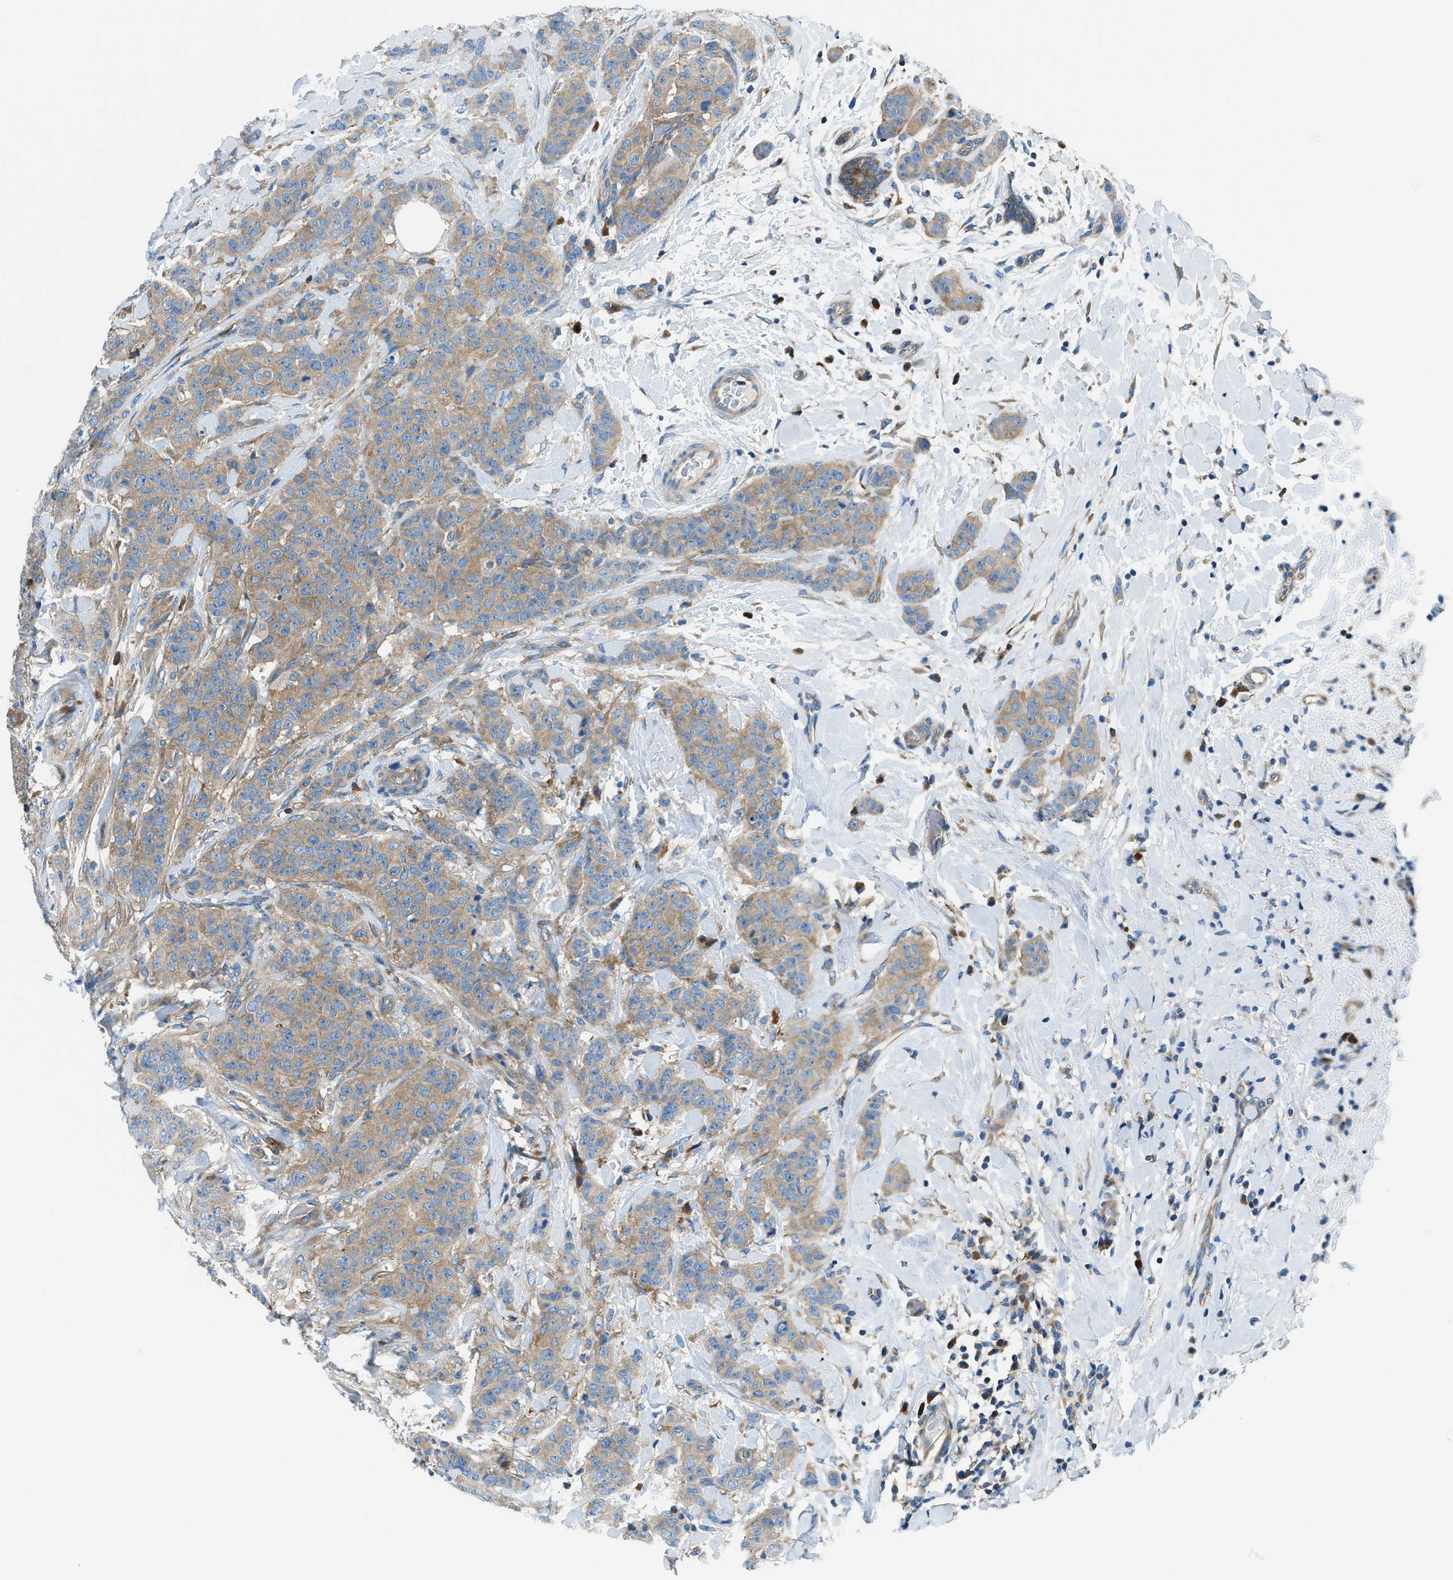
{"staining": {"intensity": "moderate", "quantity": ">75%", "location": "cytoplasmic/membranous"}, "tissue": "breast cancer", "cell_type": "Tumor cells", "image_type": "cancer", "snomed": [{"axis": "morphology", "description": "Normal tissue, NOS"}, {"axis": "morphology", "description": "Duct carcinoma"}, {"axis": "topography", "description": "Breast"}], "caption": "This histopathology image reveals IHC staining of breast cancer, with medium moderate cytoplasmic/membranous staining in about >75% of tumor cells.", "gene": "SARS1", "patient": {"sex": "female", "age": 40}}